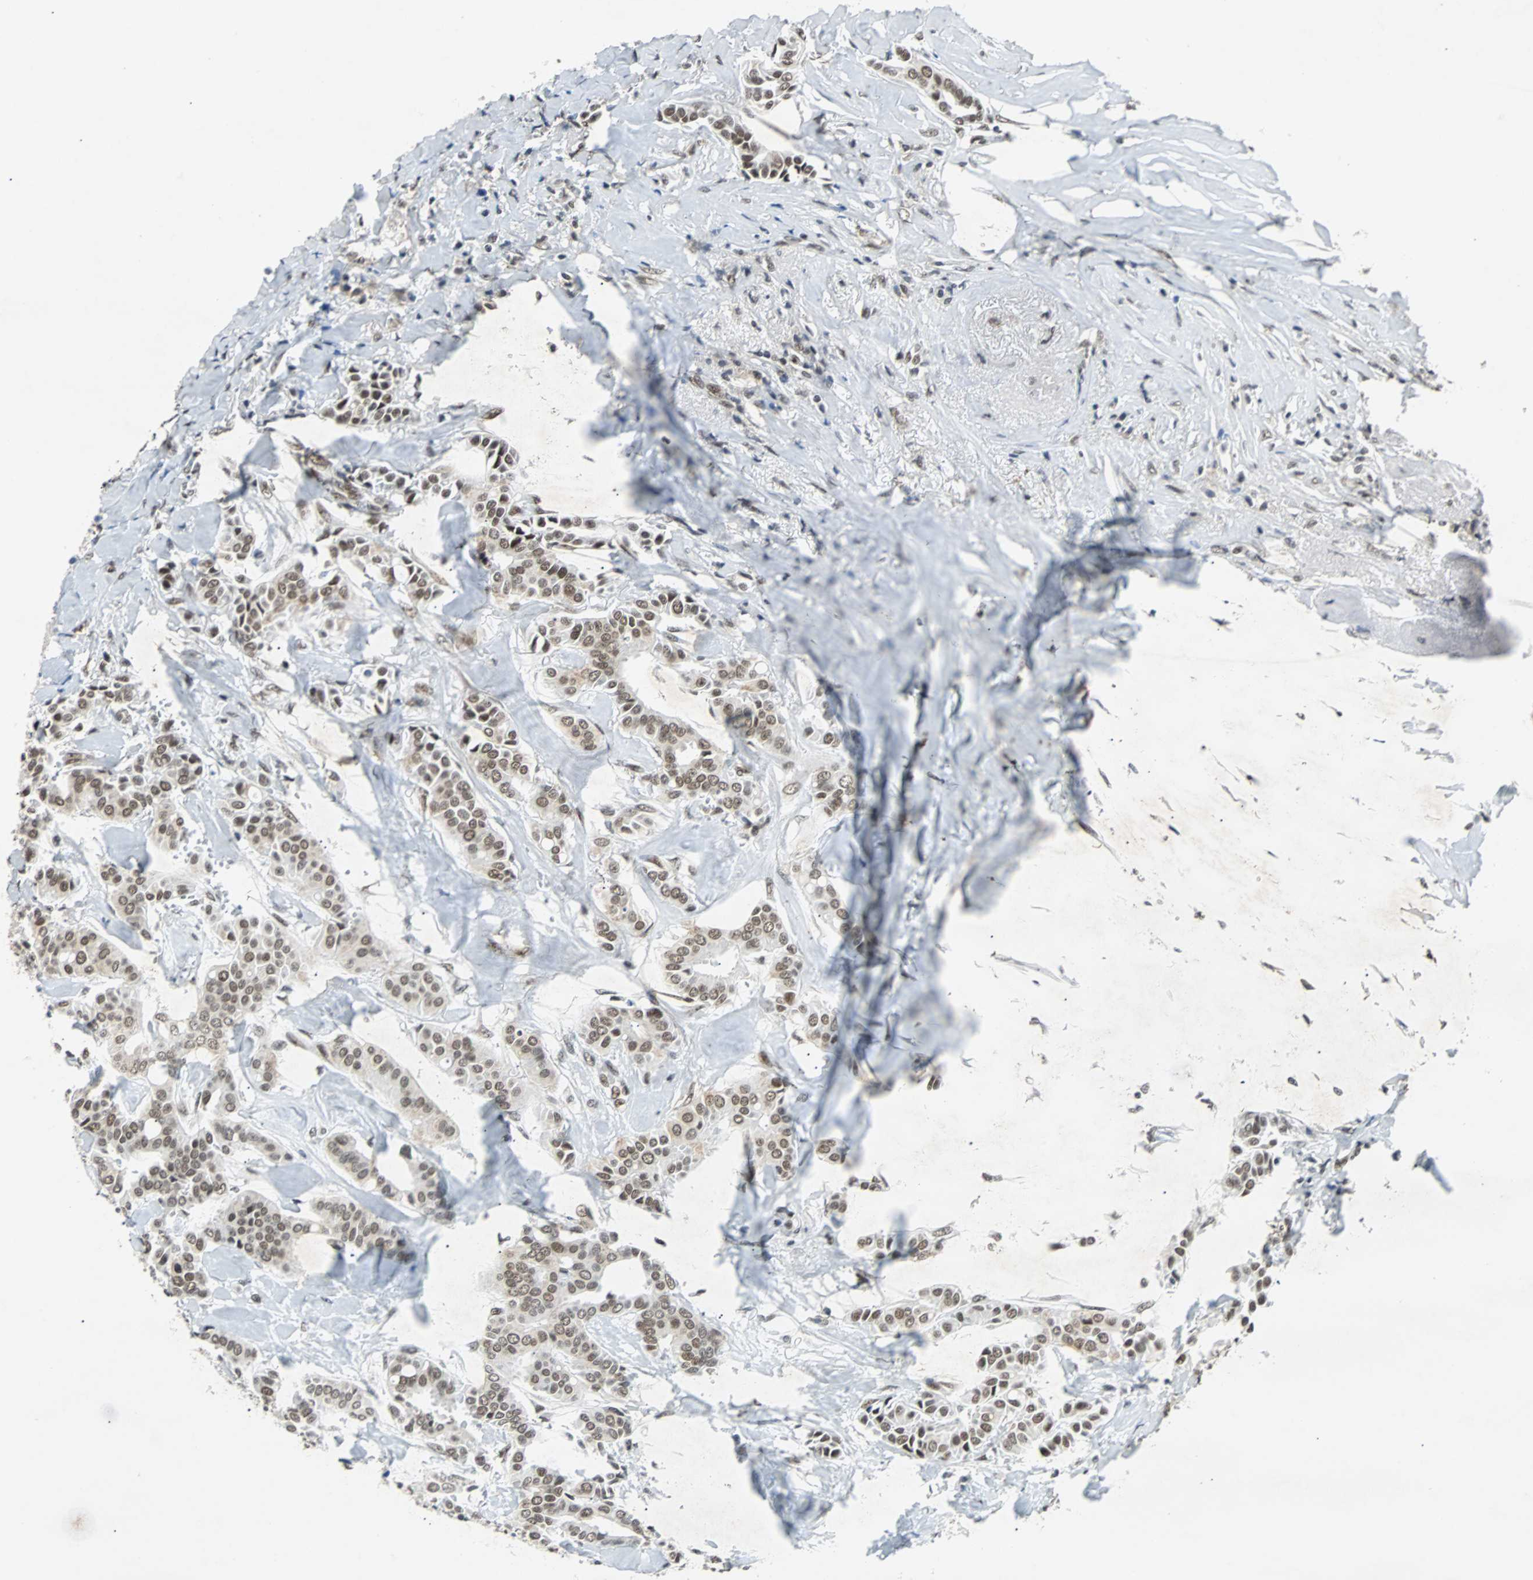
{"staining": {"intensity": "moderate", "quantity": ">75%", "location": "nuclear"}, "tissue": "head and neck cancer", "cell_type": "Tumor cells", "image_type": "cancer", "snomed": [{"axis": "morphology", "description": "Adenocarcinoma, NOS"}, {"axis": "topography", "description": "Salivary gland"}, {"axis": "topography", "description": "Head-Neck"}], "caption": "The immunohistochemical stain labels moderate nuclear expression in tumor cells of head and neck cancer (adenocarcinoma) tissue.", "gene": "GATAD2A", "patient": {"sex": "female", "age": 59}}